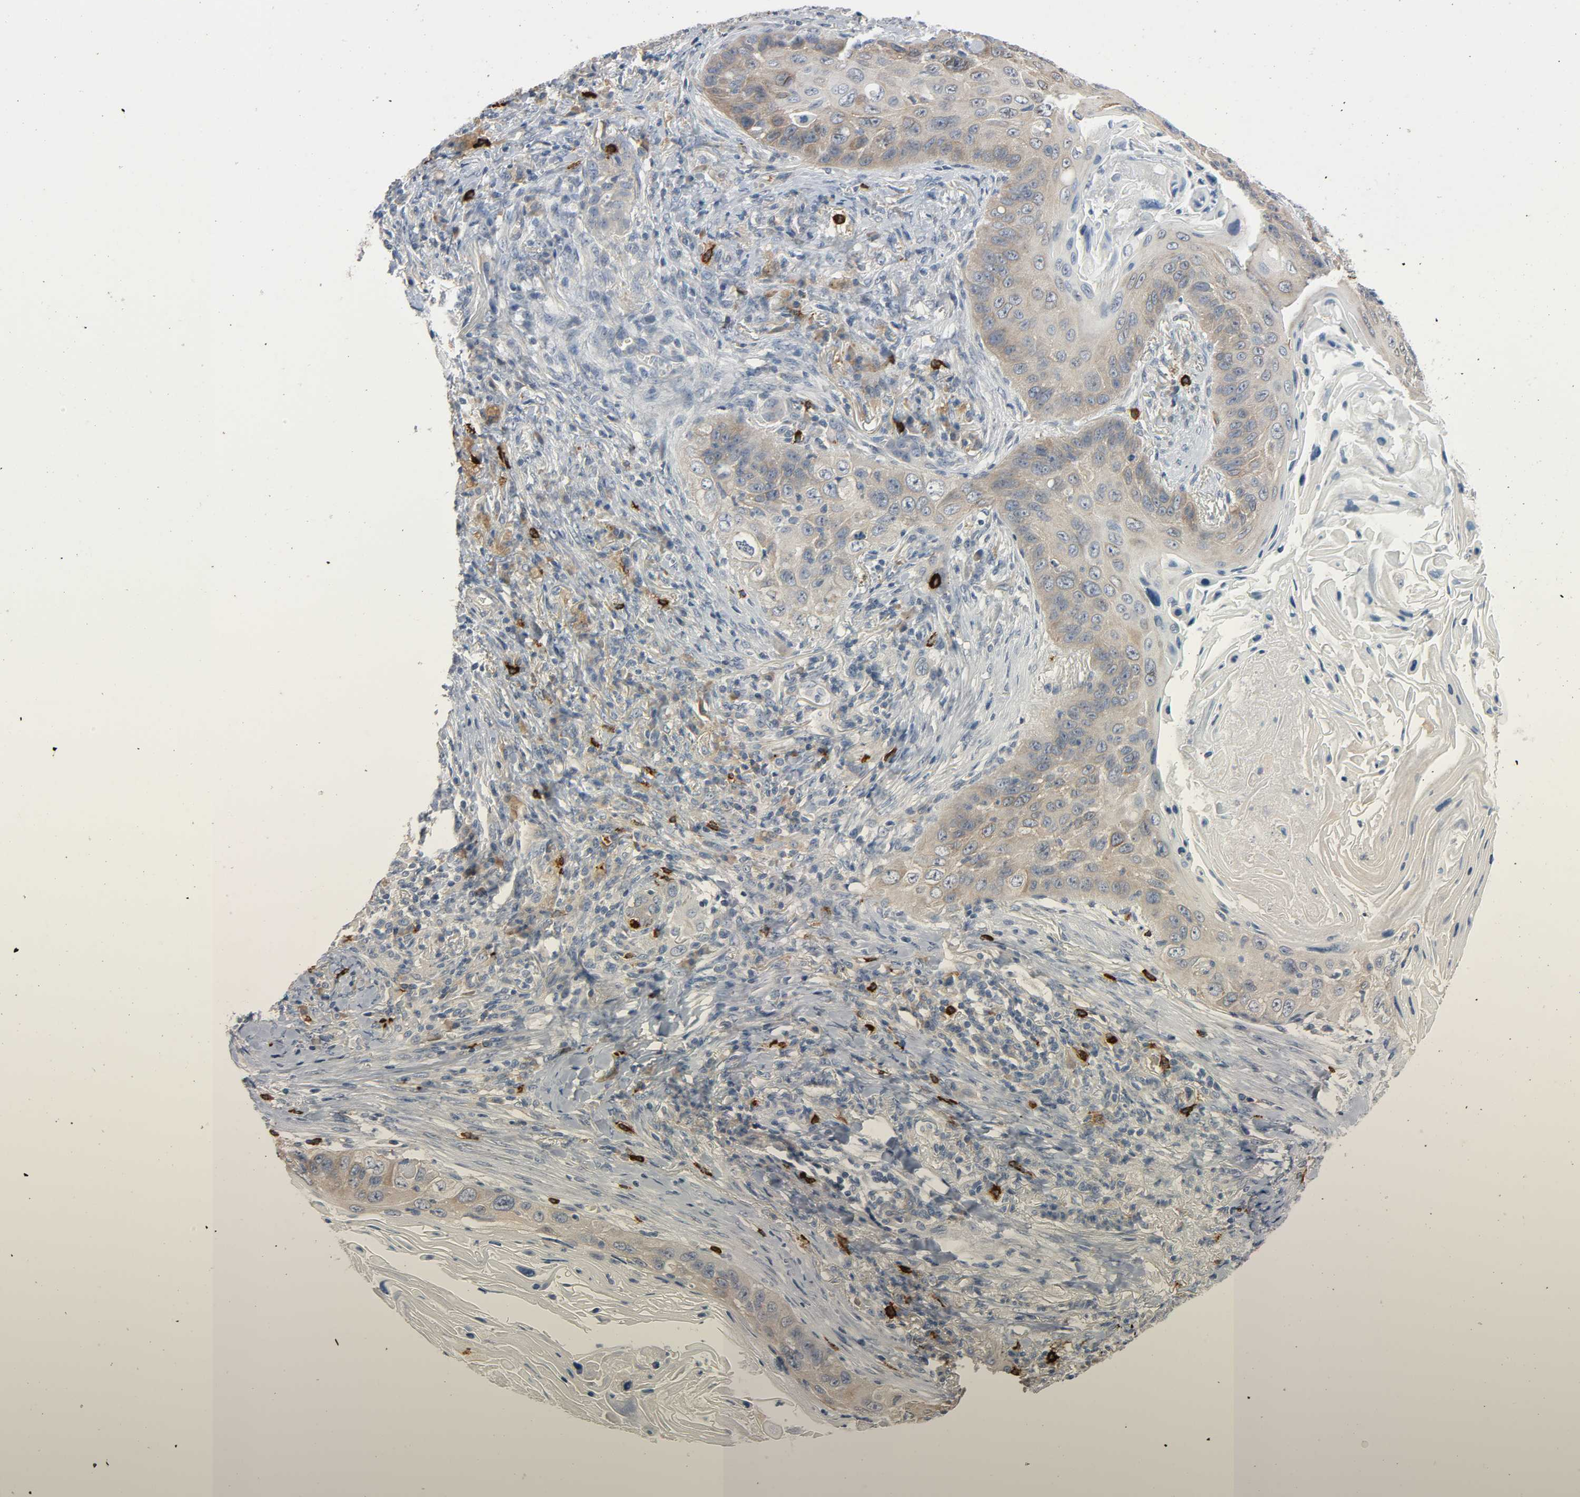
{"staining": {"intensity": "weak", "quantity": ">75%", "location": "cytoplasmic/membranous"}, "tissue": "lung cancer", "cell_type": "Tumor cells", "image_type": "cancer", "snomed": [{"axis": "morphology", "description": "Squamous cell carcinoma, NOS"}, {"axis": "topography", "description": "Lung"}], "caption": "Immunohistochemistry of squamous cell carcinoma (lung) reveals low levels of weak cytoplasmic/membranous positivity in approximately >75% of tumor cells.", "gene": "LIMCH1", "patient": {"sex": "female", "age": 67}}